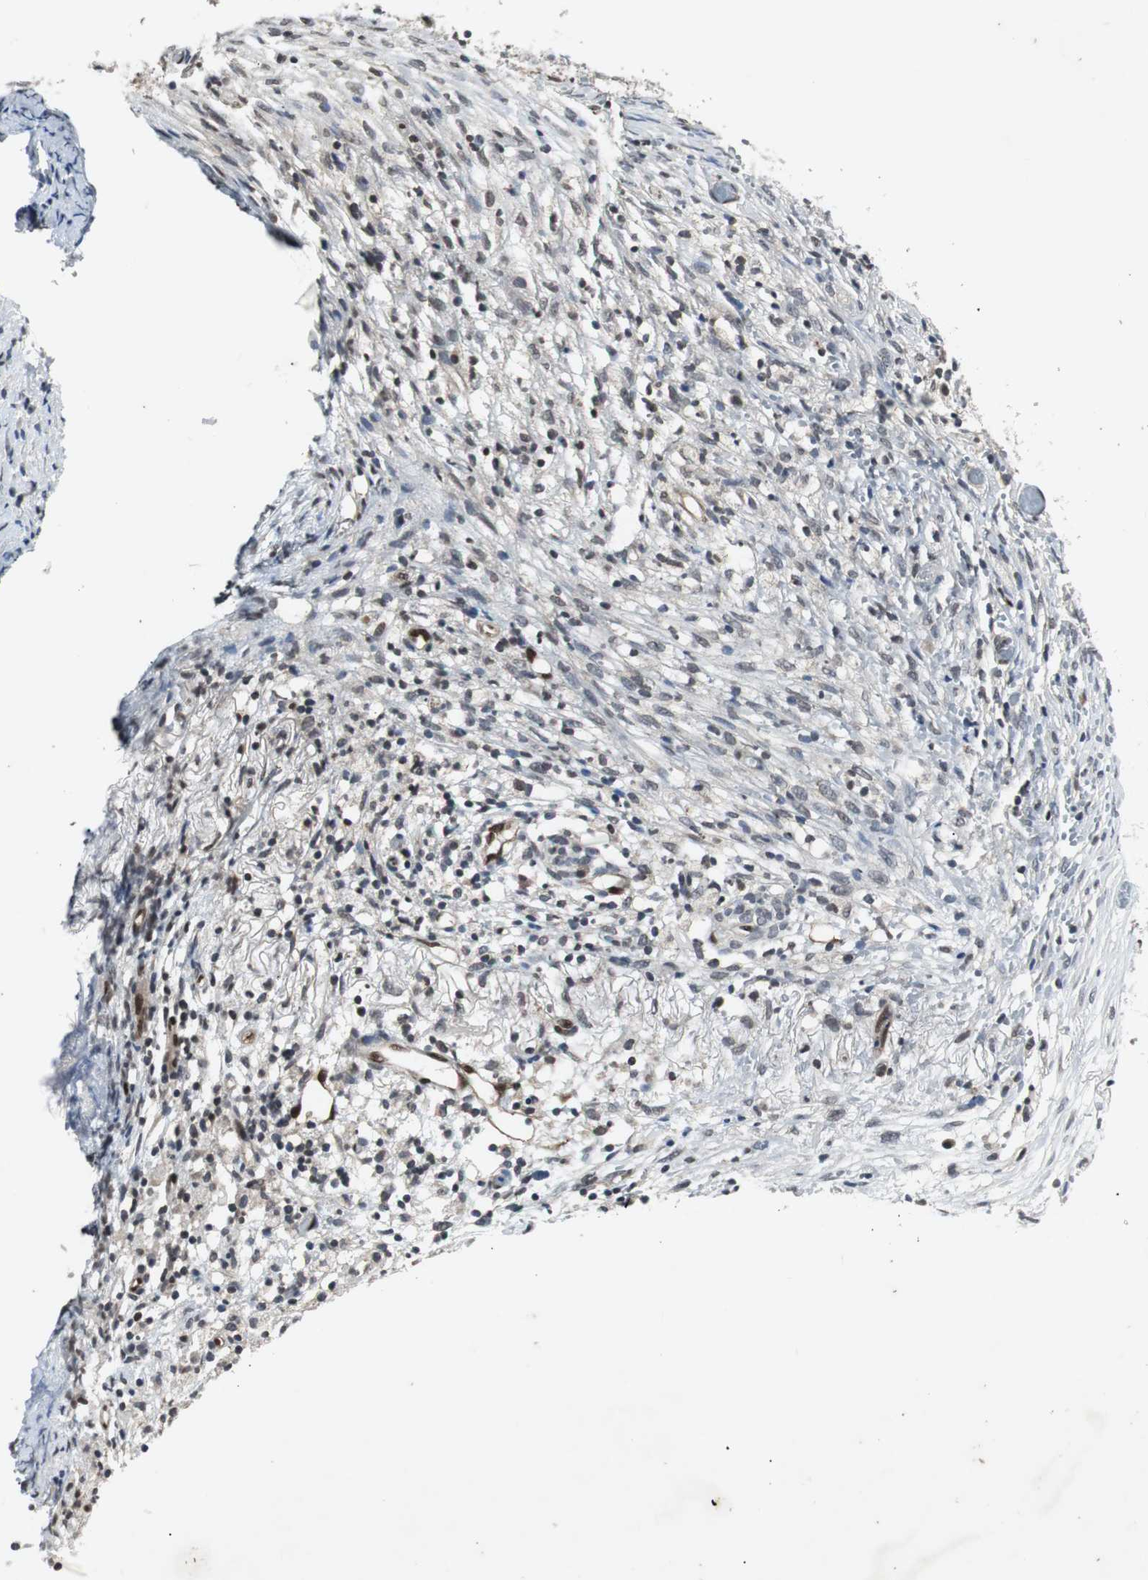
{"staining": {"intensity": "negative", "quantity": "none", "location": "none"}, "tissue": "ovarian cancer", "cell_type": "Tumor cells", "image_type": "cancer", "snomed": [{"axis": "morphology", "description": "Carcinoma, endometroid"}, {"axis": "topography", "description": "Ovary"}], "caption": "There is no significant staining in tumor cells of ovarian cancer.", "gene": "SMAD1", "patient": {"sex": "female", "age": 42}}